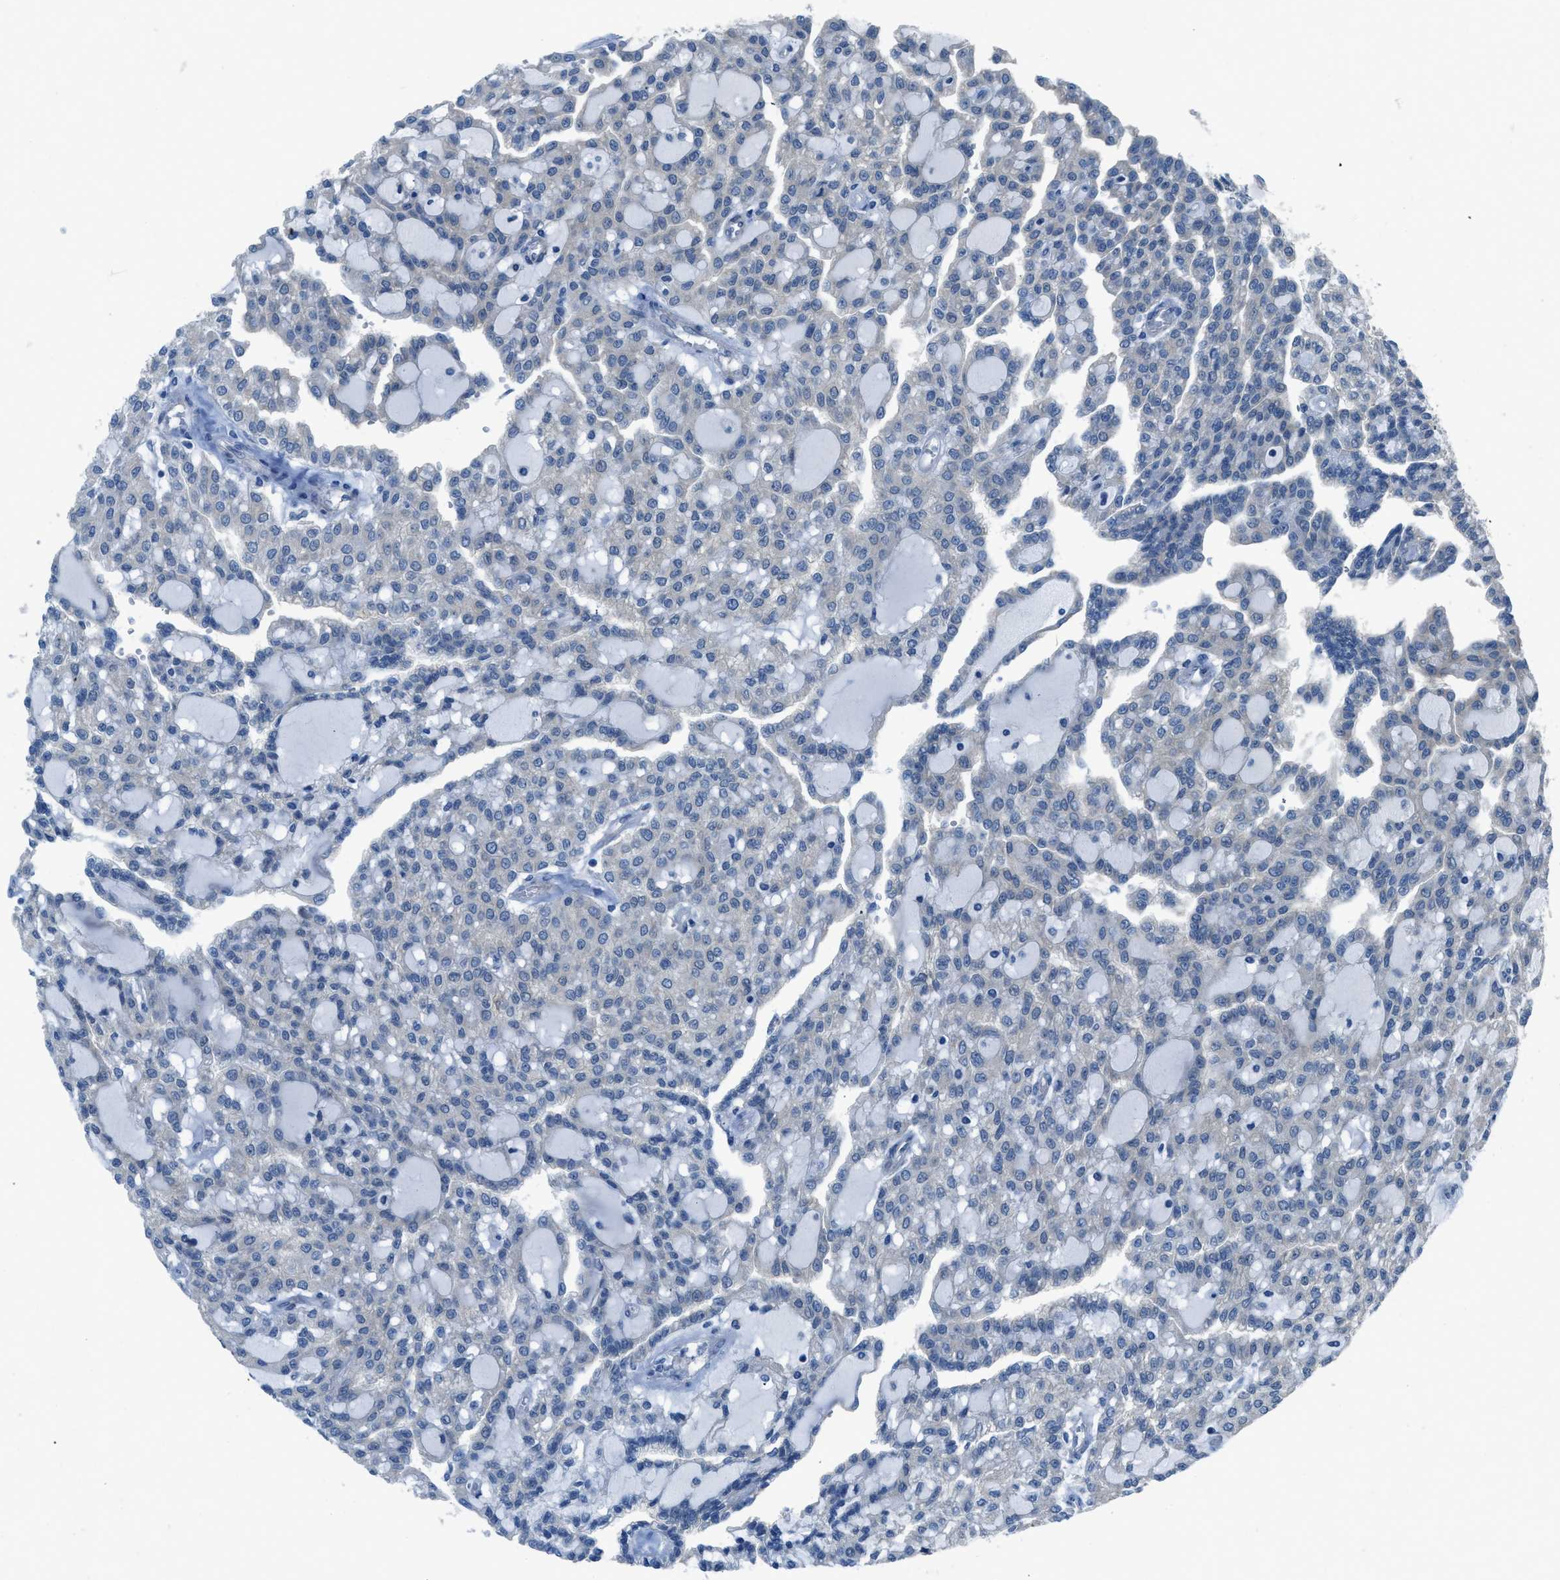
{"staining": {"intensity": "negative", "quantity": "none", "location": "none"}, "tissue": "renal cancer", "cell_type": "Tumor cells", "image_type": "cancer", "snomed": [{"axis": "morphology", "description": "Adenocarcinoma, NOS"}, {"axis": "topography", "description": "Kidney"}], "caption": "A histopathology image of human renal cancer (adenocarcinoma) is negative for staining in tumor cells. (DAB (3,3'-diaminobenzidine) IHC with hematoxylin counter stain).", "gene": "PRKN", "patient": {"sex": "male", "age": 63}}